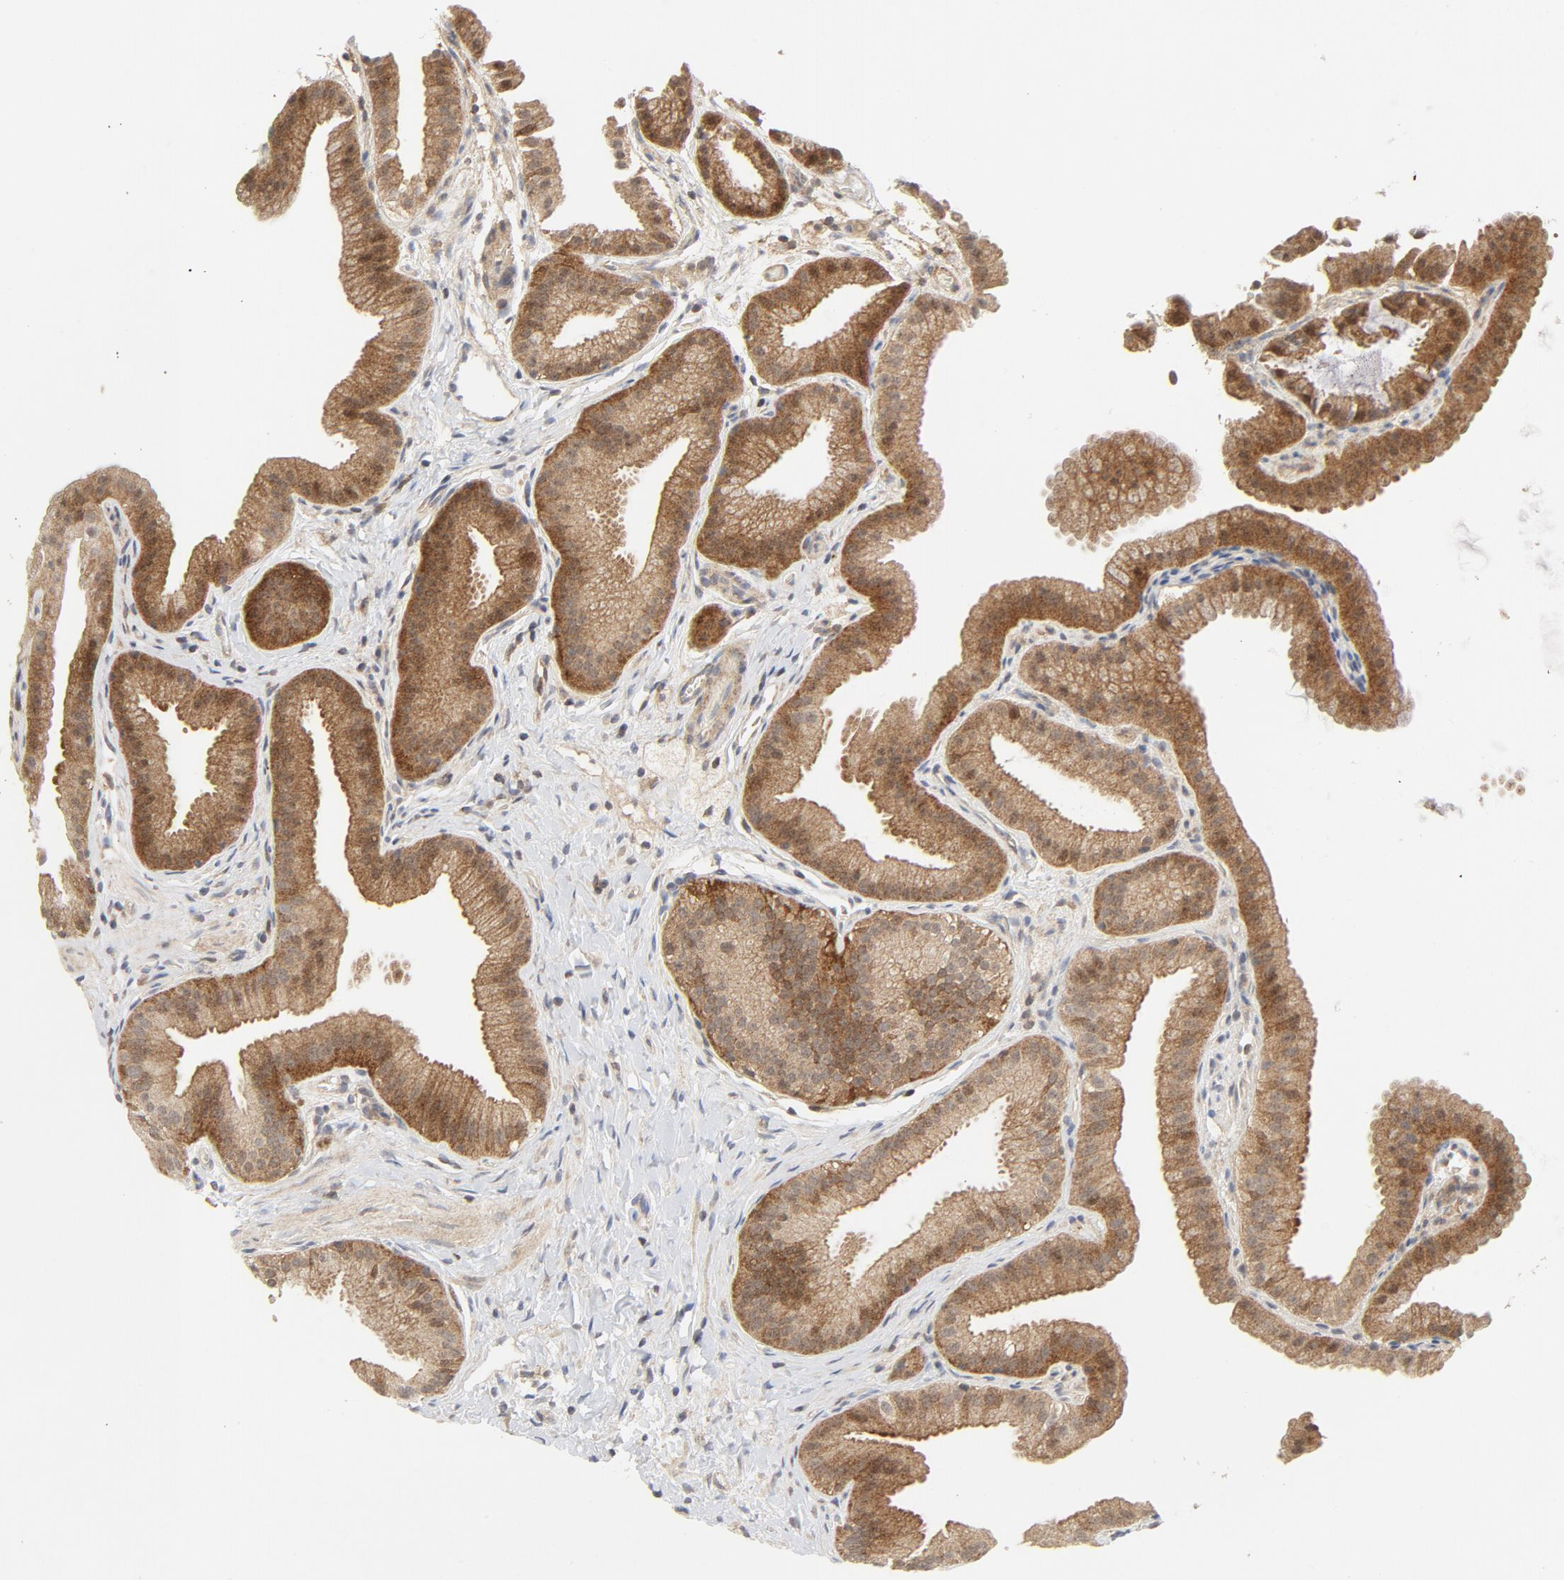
{"staining": {"intensity": "moderate", "quantity": ">75%", "location": "cytoplasmic/membranous"}, "tissue": "gallbladder", "cell_type": "Glandular cells", "image_type": "normal", "snomed": [{"axis": "morphology", "description": "Normal tissue, NOS"}, {"axis": "topography", "description": "Gallbladder"}], "caption": "Brown immunohistochemical staining in unremarkable human gallbladder displays moderate cytoplasmic/membranous expression in about >75% of glandular cells. Using DAB (brown) and hematoxylin (blue) stains, captured at high magnification using brightfield microscopy.", "gene": "MAP2K7", "patient": {"sex": "female", "age": 63}}